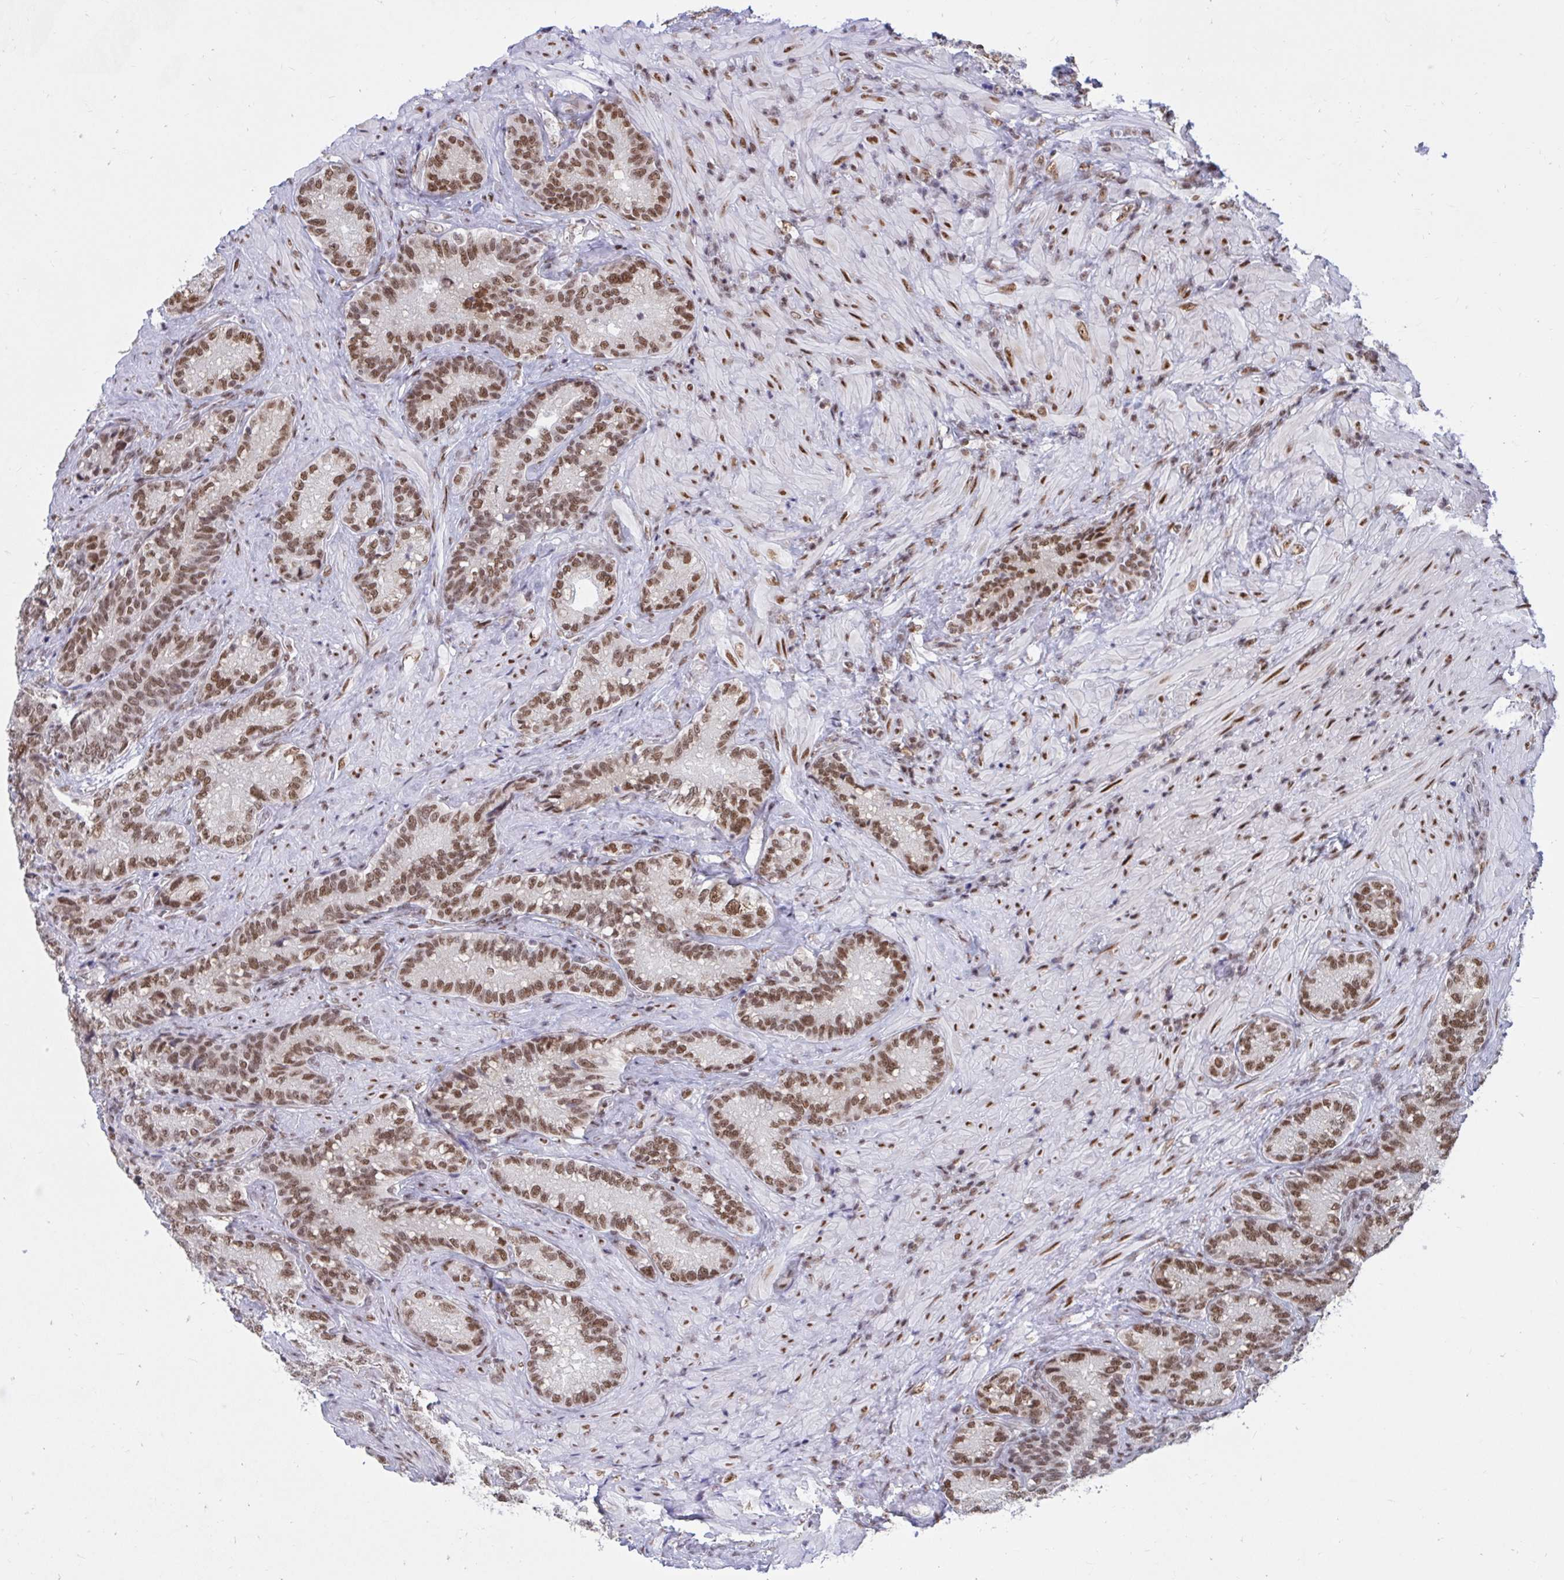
{"staining": {"intensity": "moderate", "quantity": ">75%", "location": "nuclear"}, "tissue": "seminal vesicle", "cell_type": "Glandular cells", "image_type": "normal", "snomed": [{"axis": "morphology", "description": "Normal tissue, NOS"}, {"axis": "topography", "description": "Seminal veicle"}], "caption": "Glandular cells display moderate nuclear positivity in about >75% of cells in benign seminal vesicle.", "gene": "PHF10", "patient": {"sex": "male", "age": 68}}